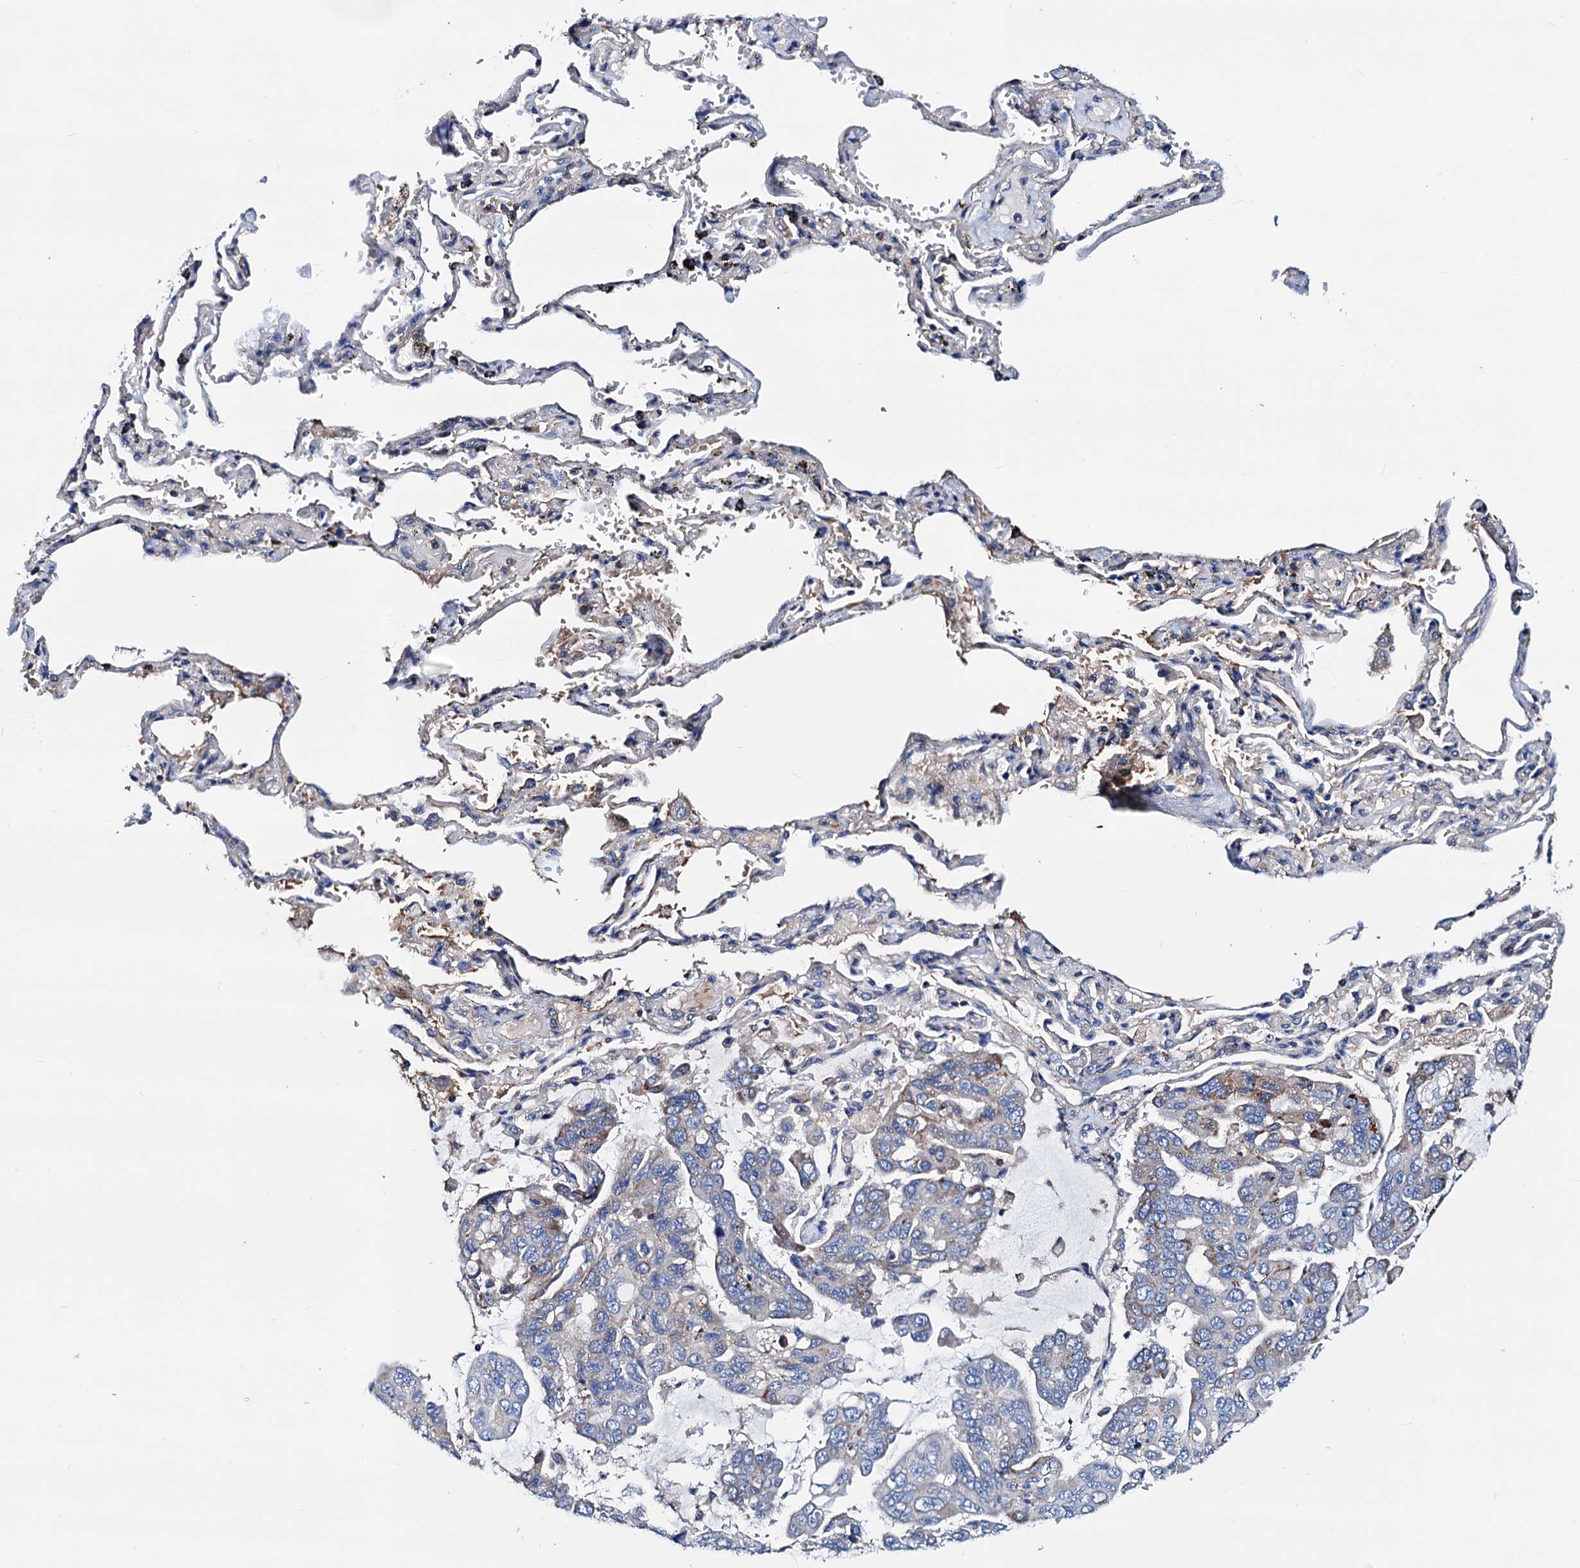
{"staining": {"intensity": "negative", "quantity": "none", "location": "none"}, "tissue": "lung cancer", "cell_type": "Tumor cells", "image_type": "cancer", "snomed": [{"axis": "morphology", "description": "Adenocarcinoma, NOS"}, {"axis": "topography", "description": "Lung"}], "caption": "DAB (3,3'-diaminobenzidine) immunohistochemical staining of lung adenocarcinoma shows no significant expression in tumor cells.", "gene": "GCOM1", "patient": {"sex": "male", "age": 64}}